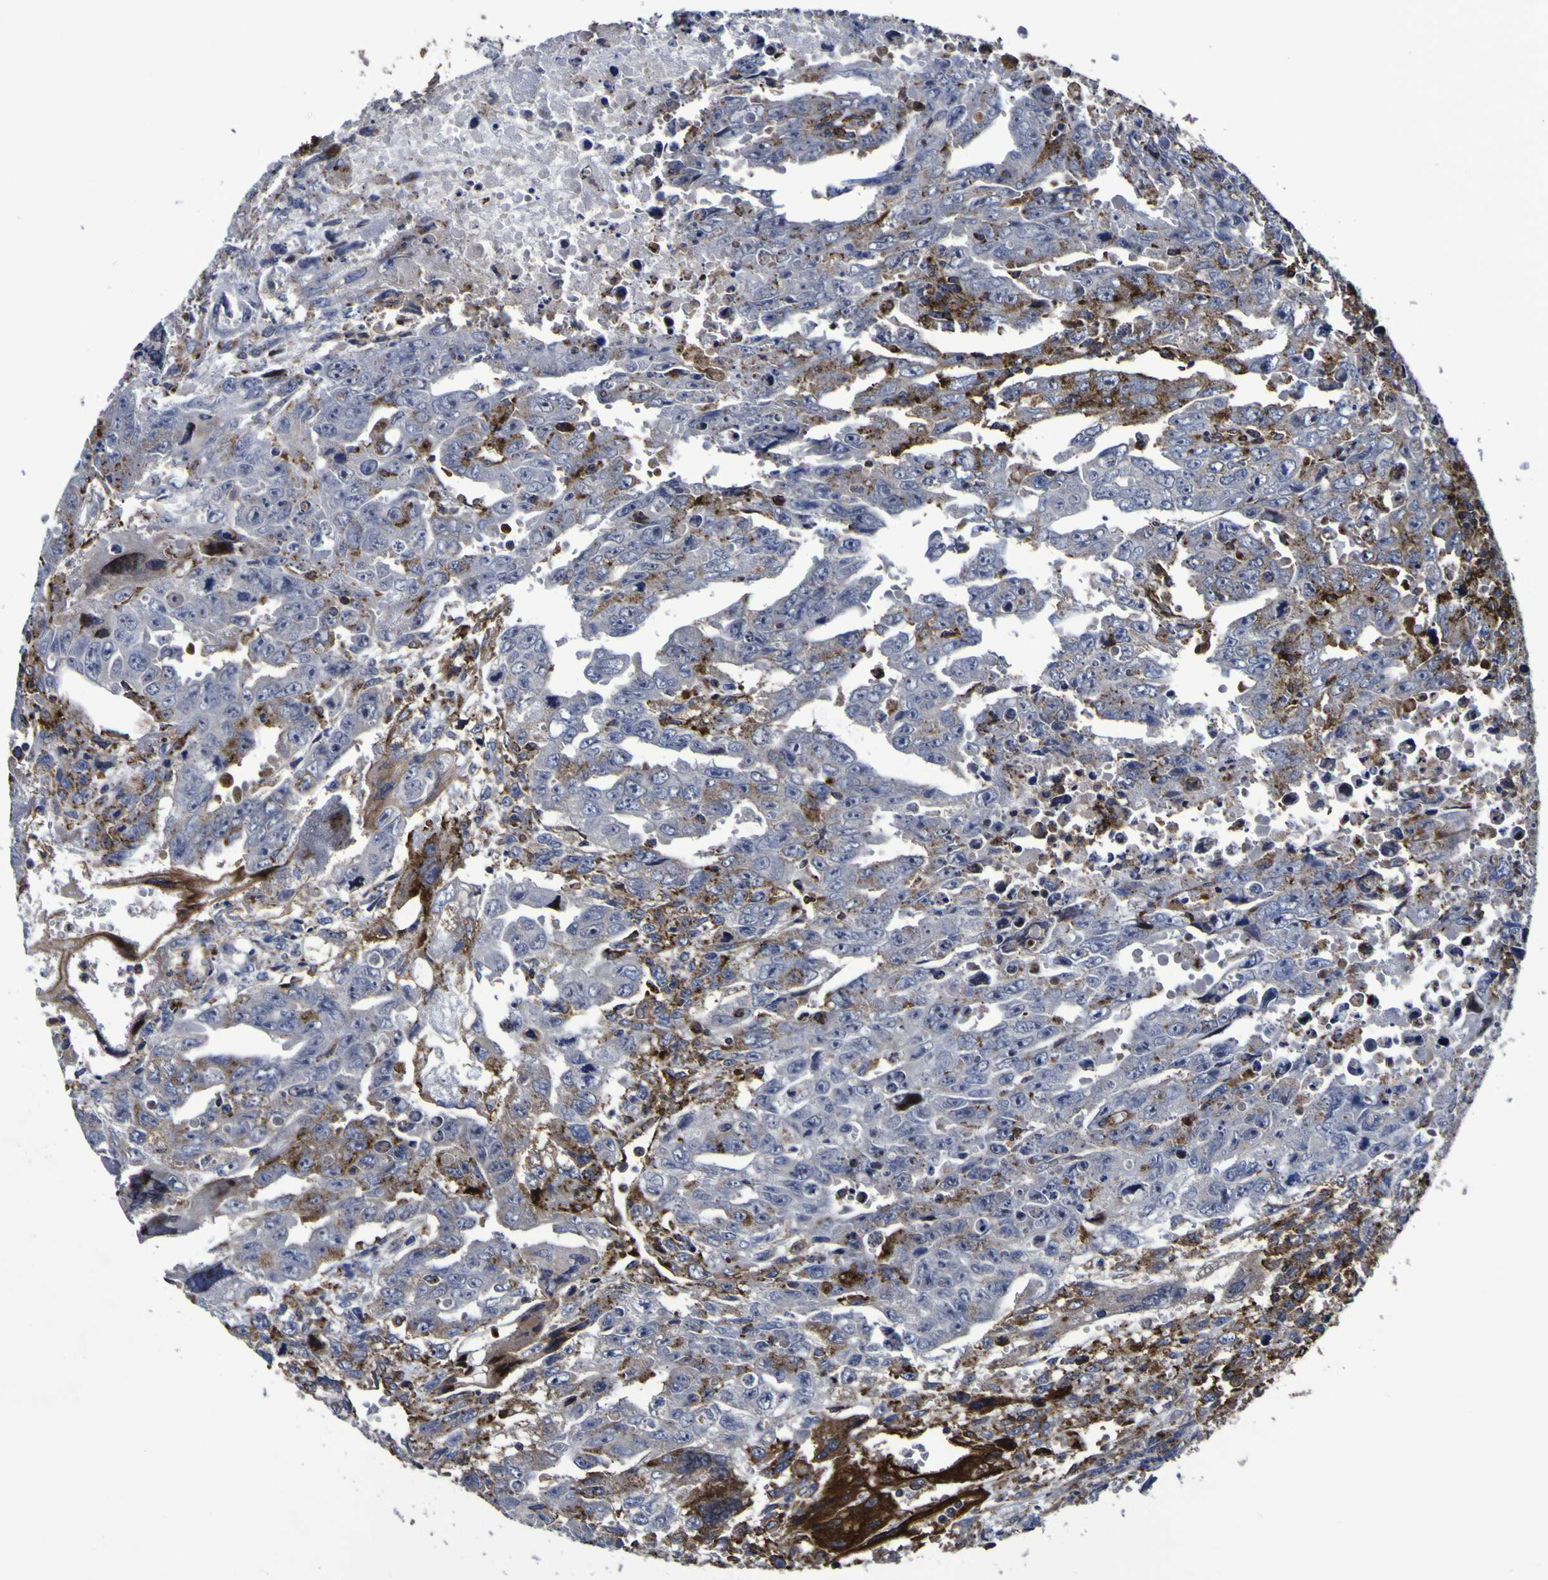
{"staining": {"intensity": "moderate", "quantity": "<25%", "location": "cytoplasmic/membranous"}, "tissue": "testis cancer", "cell_type": "Tumor cells", "image_type": "cancer", "snomed": [{"axis": "morphology", "description": "Carcinoma, Embryonal, NOS"}, {"axis": "topography", "description": "Testis"}], "caption": "Testis embryonal carcinoma stained with DAB immunohistochemistry displays low levels of moderate cytoplasmic/membranous positivity in approximately <25% of tumor cells.", "gene": "MGLL", "patient": {"sex": "male", "age": 28}}